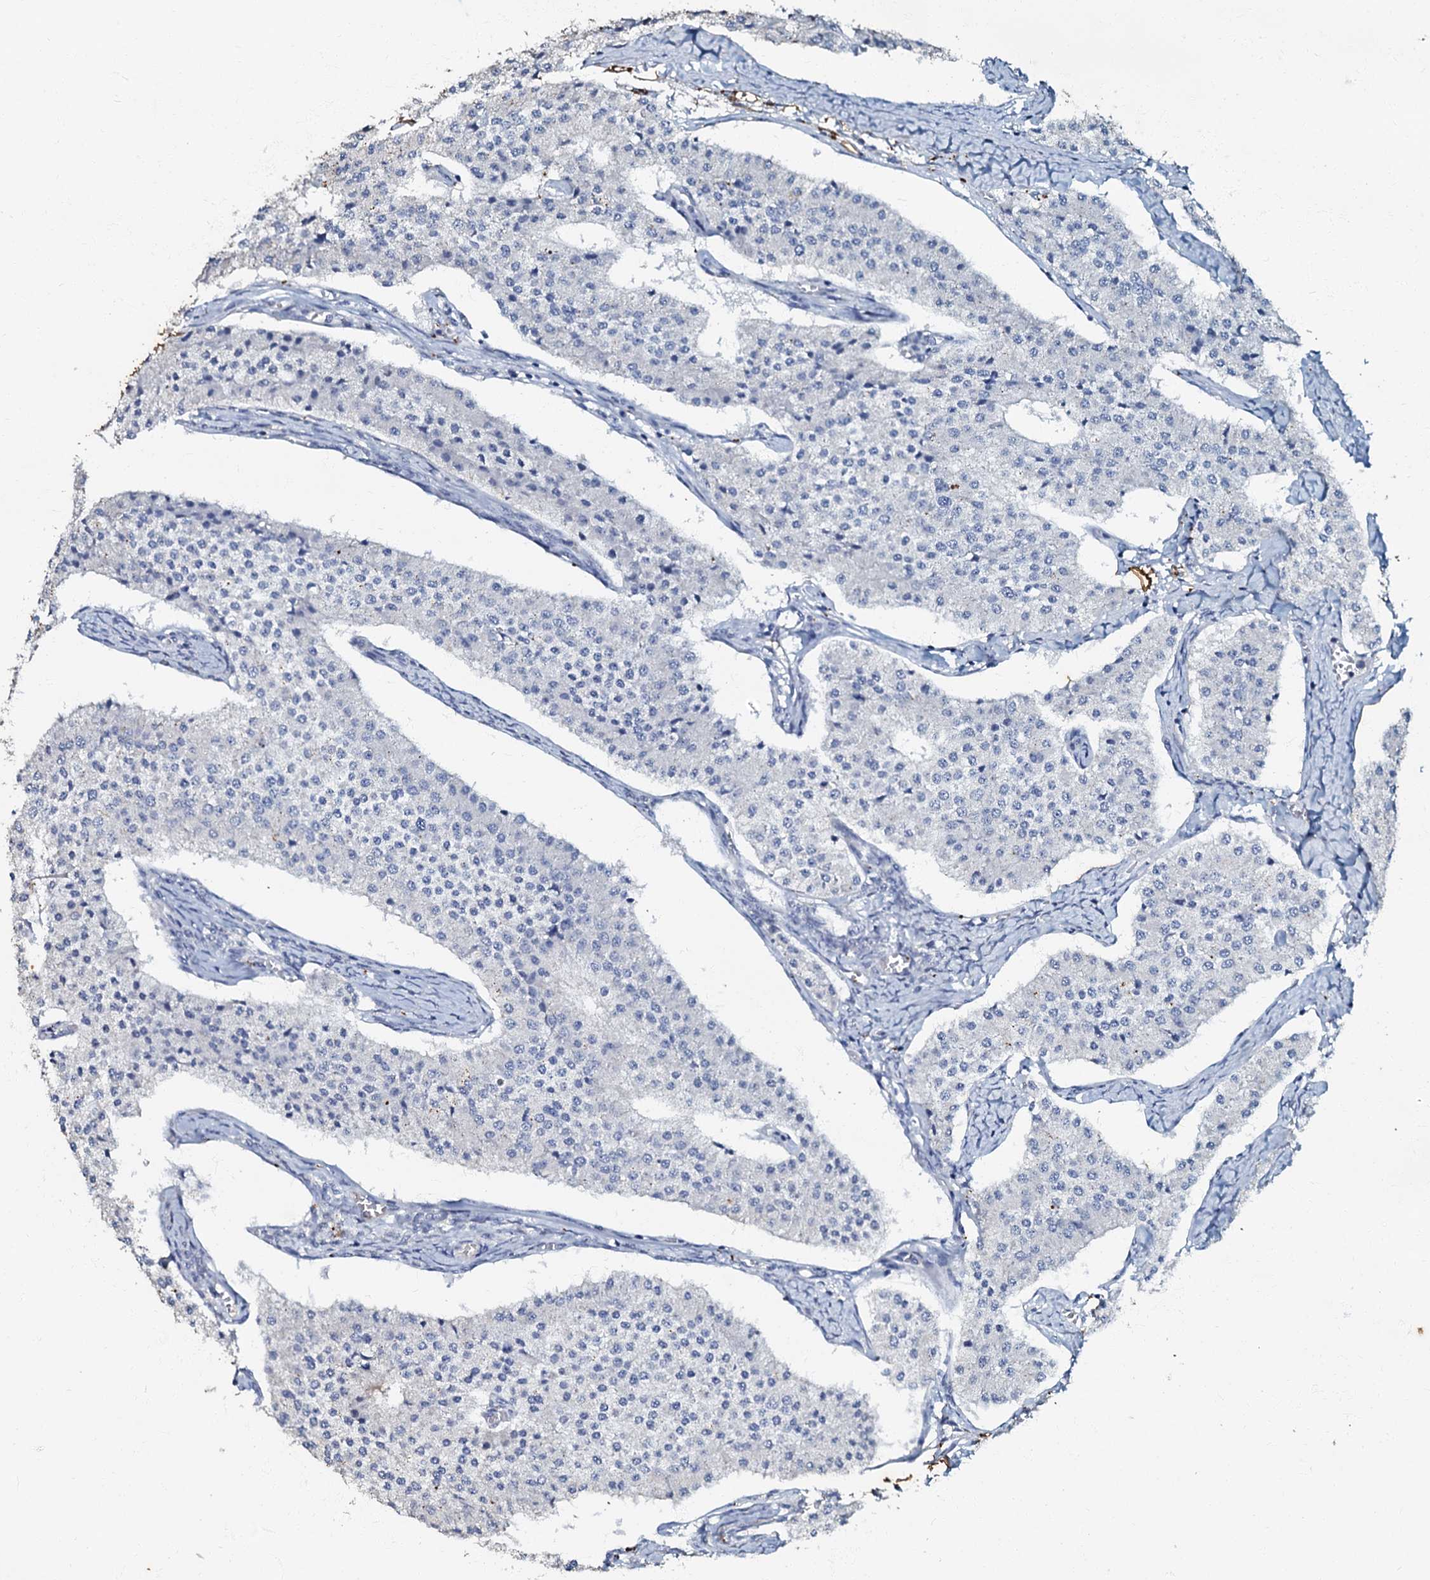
{"staining": {"intensity": "negative", "quantity": "none", "location": "none"}, "tissue": "carcinoid", "cell_type": "Tumor cells", "image_type": "cancer", "snomed": [{"axis": "morphology", "description": "Carcinoid, malignant, NOS"}, {"axis": "topography", "description": "Colon"}], "caption": "DAB (3,3'-diaminobenzidine) immunohistochemical staining of human carcinoid exhibits no significant expression in tumor cells. The staining was performed using DAB (3,3'-diaminobenzidine) to visualize the protein expression in brown, while the nuclei were stained in blue with hematoxylin (Magnification: 20x).", "gene": "MANSC4", "patient": {"sex": "female", "age": 52}}